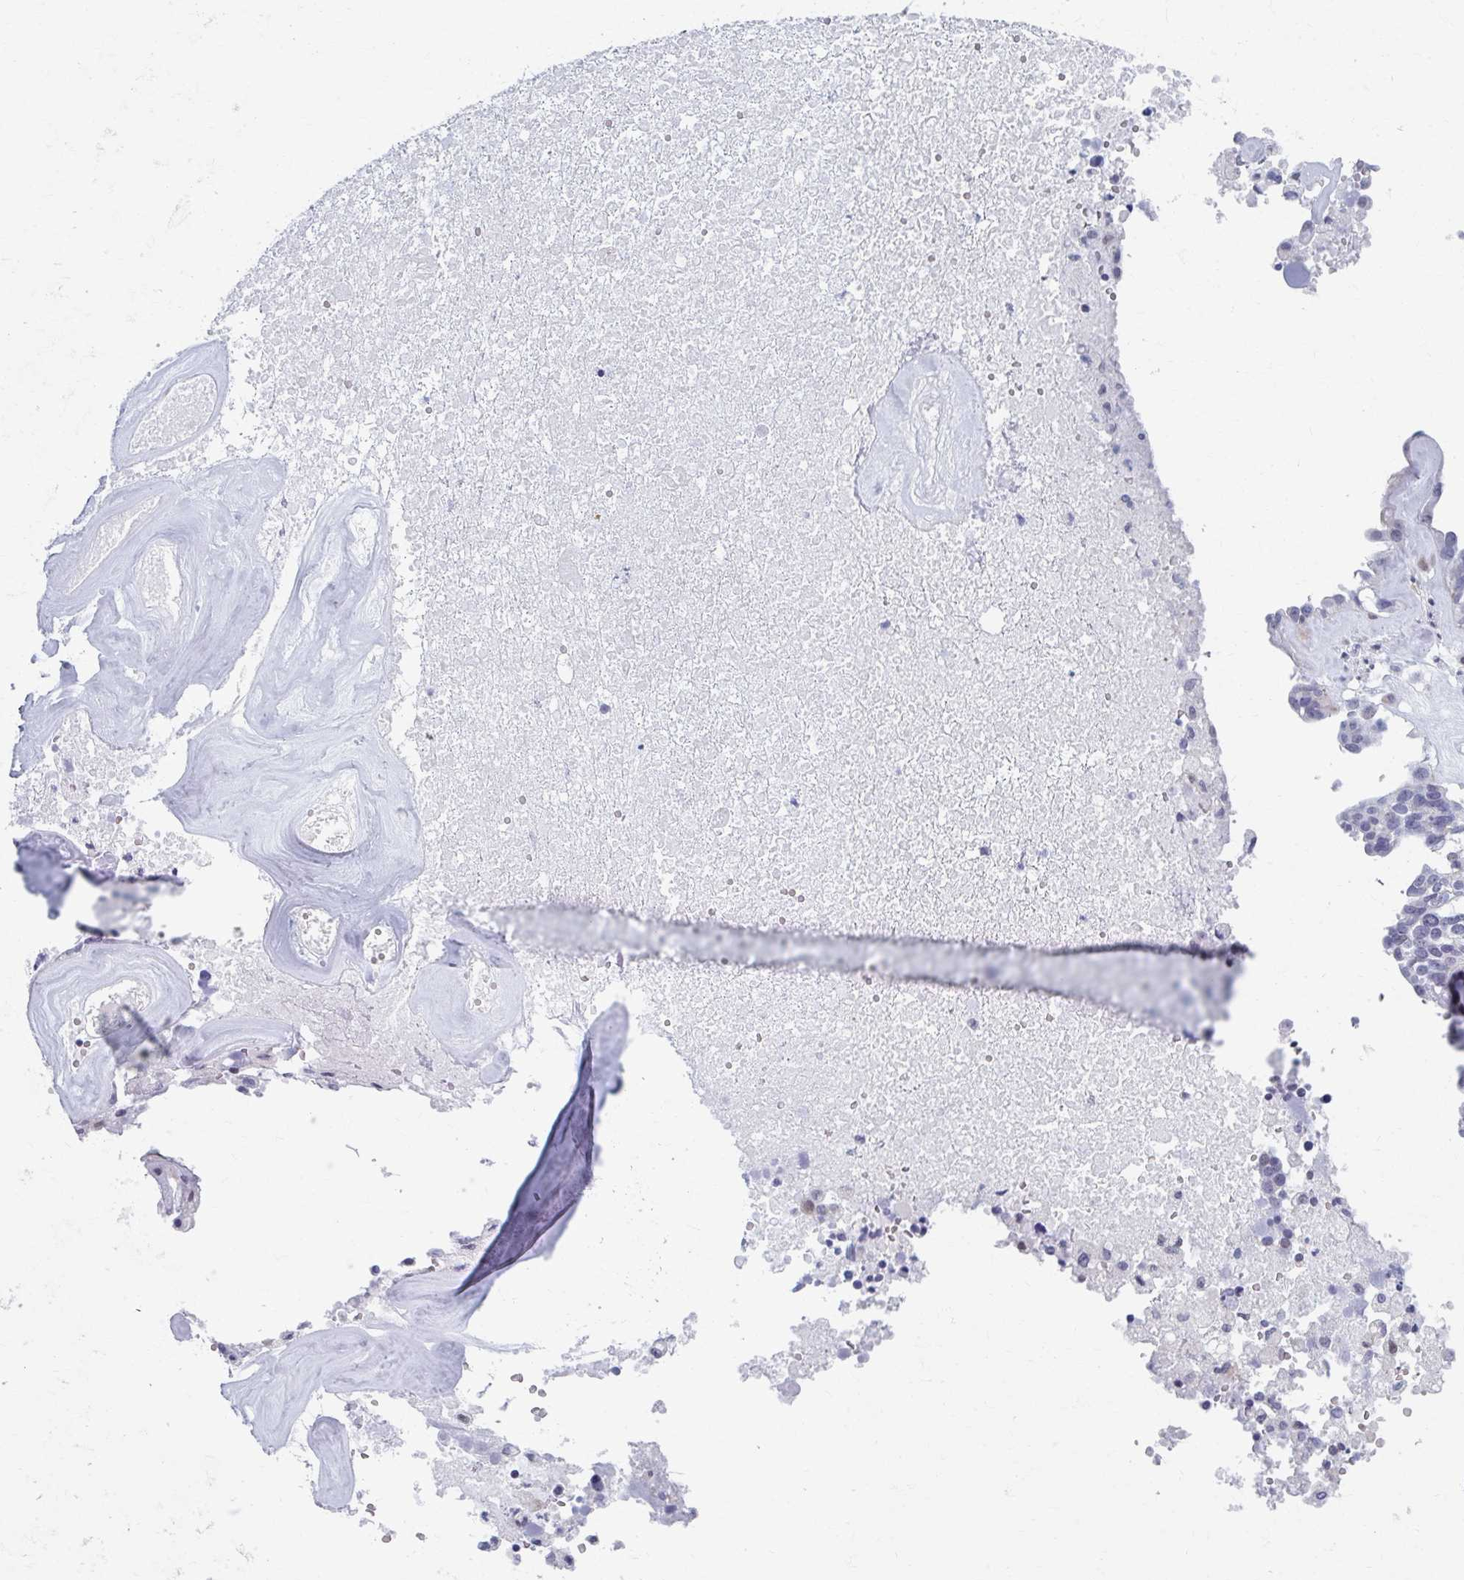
{"staining": {"intensity": "negative", "quantity": "none", "location": "none"}, "tissue": "ovarian cancer", "cell_type": "Tumor cells", "image_type": "cancer", "snomed": [{"axis": "morphology", "description": "Cystadenocarcinoma, serous, NOS"}, {"axis": "topography", "description": "Ovary"}], "caption": "Ovarian cancer (serous cystadenocarcinoma) stained for a protein using immunohistochemistry (IHC) shows no staining tumor cells.", "gene": "ABHD16B", "patient": {"sex": "female", "age": 59}}